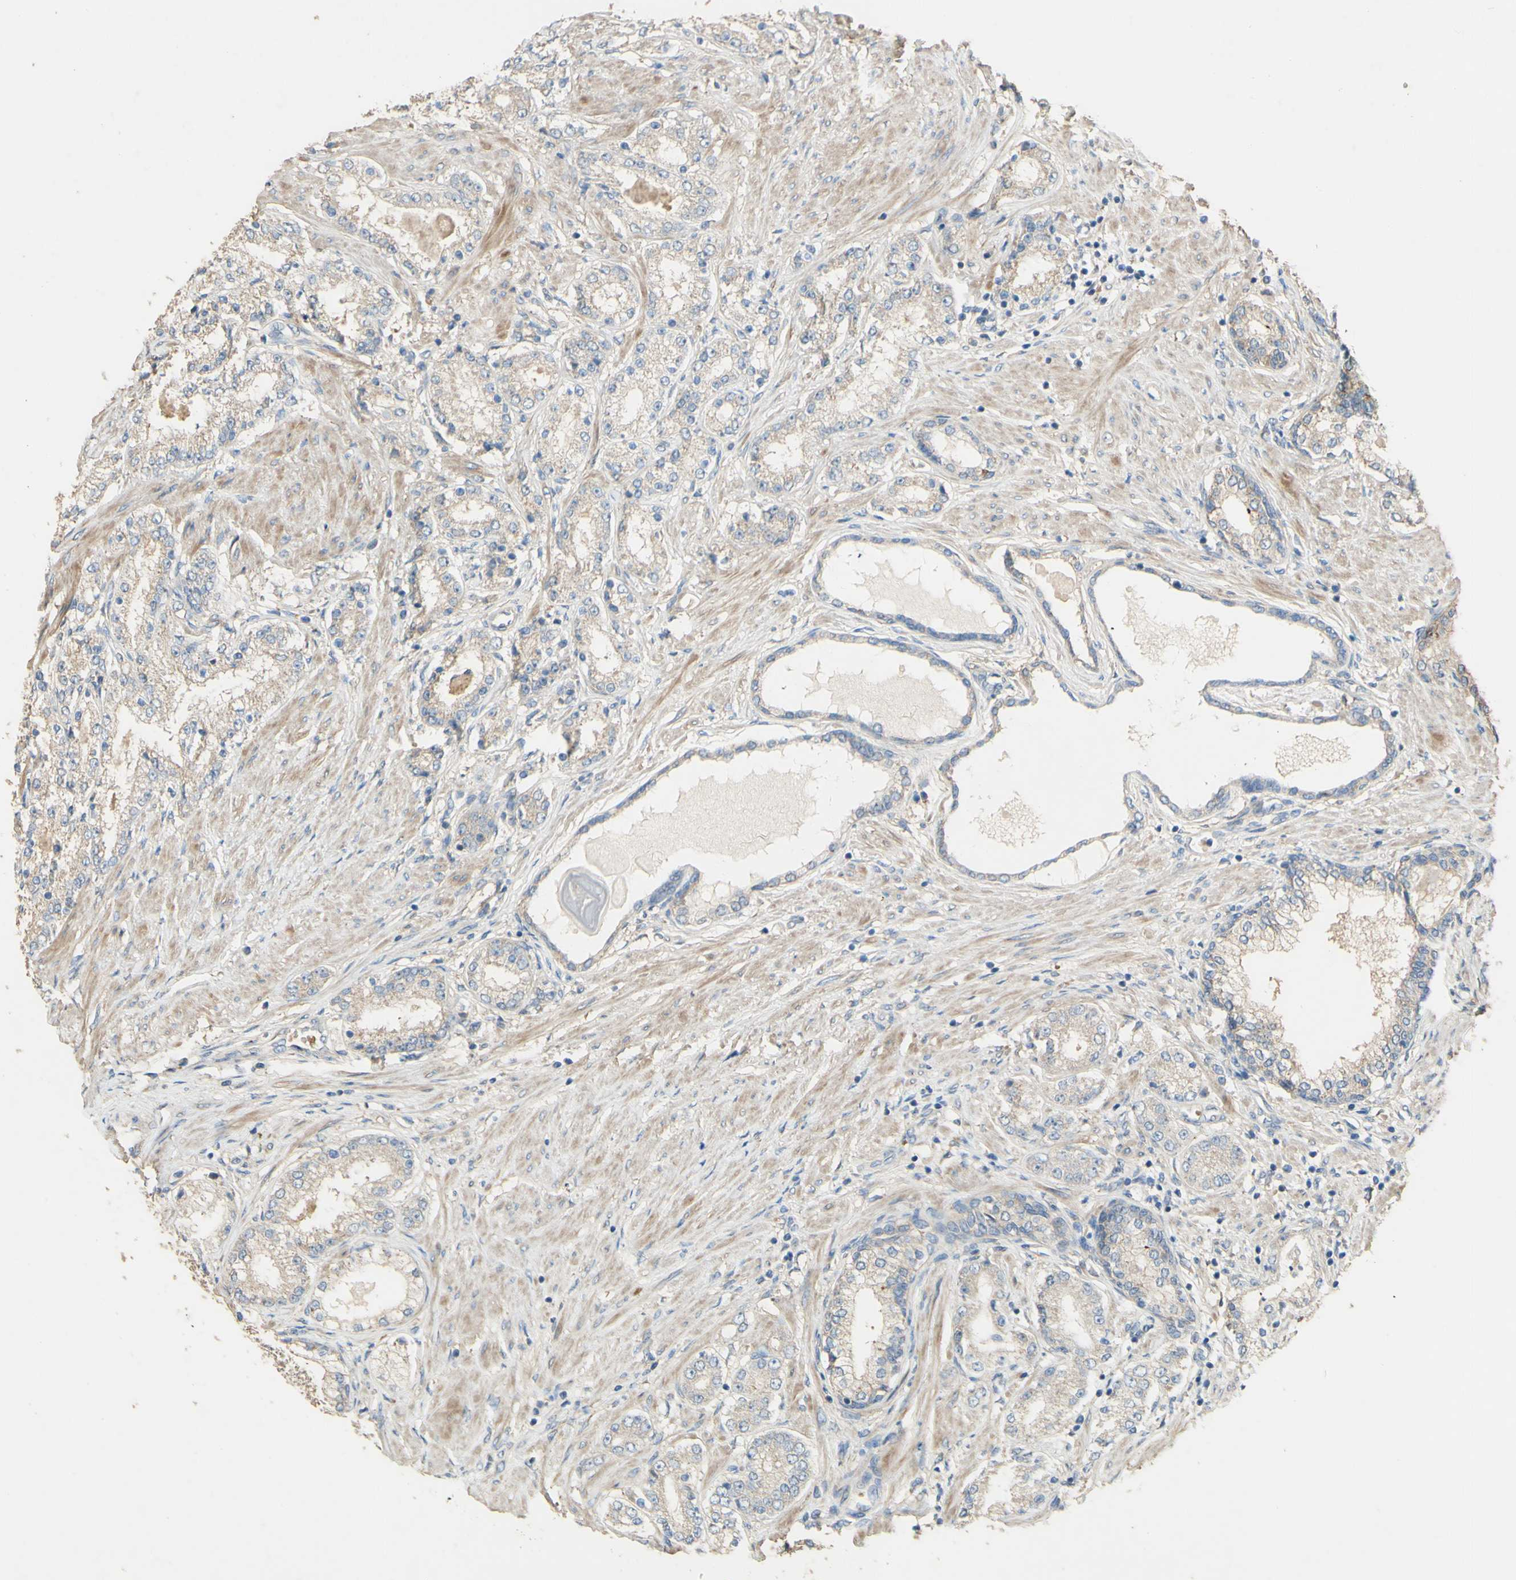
{"staining": {"intensity": "weak", "quantity": "25%-75%", "location": "cytoplasmic/membranous"}, "tissue": "prostate cancer", "cell_type": "Tumor cells", "image_type": "cancer", "snomed": [{"axis": "morphology", "description": "Adenocarcinoma, Low grade"}, {"axis": "topography", "description": "Prostate"}], "caption": "Immunohistochemical staining of human prostate low-grade adenocarcinoma reveals low levels of weak cytoplasmic/membranous protein positivity in about 25%-75% of tumor cells.", "gene": "DKK3", "patient": {"sex": "male", "age": 63}}